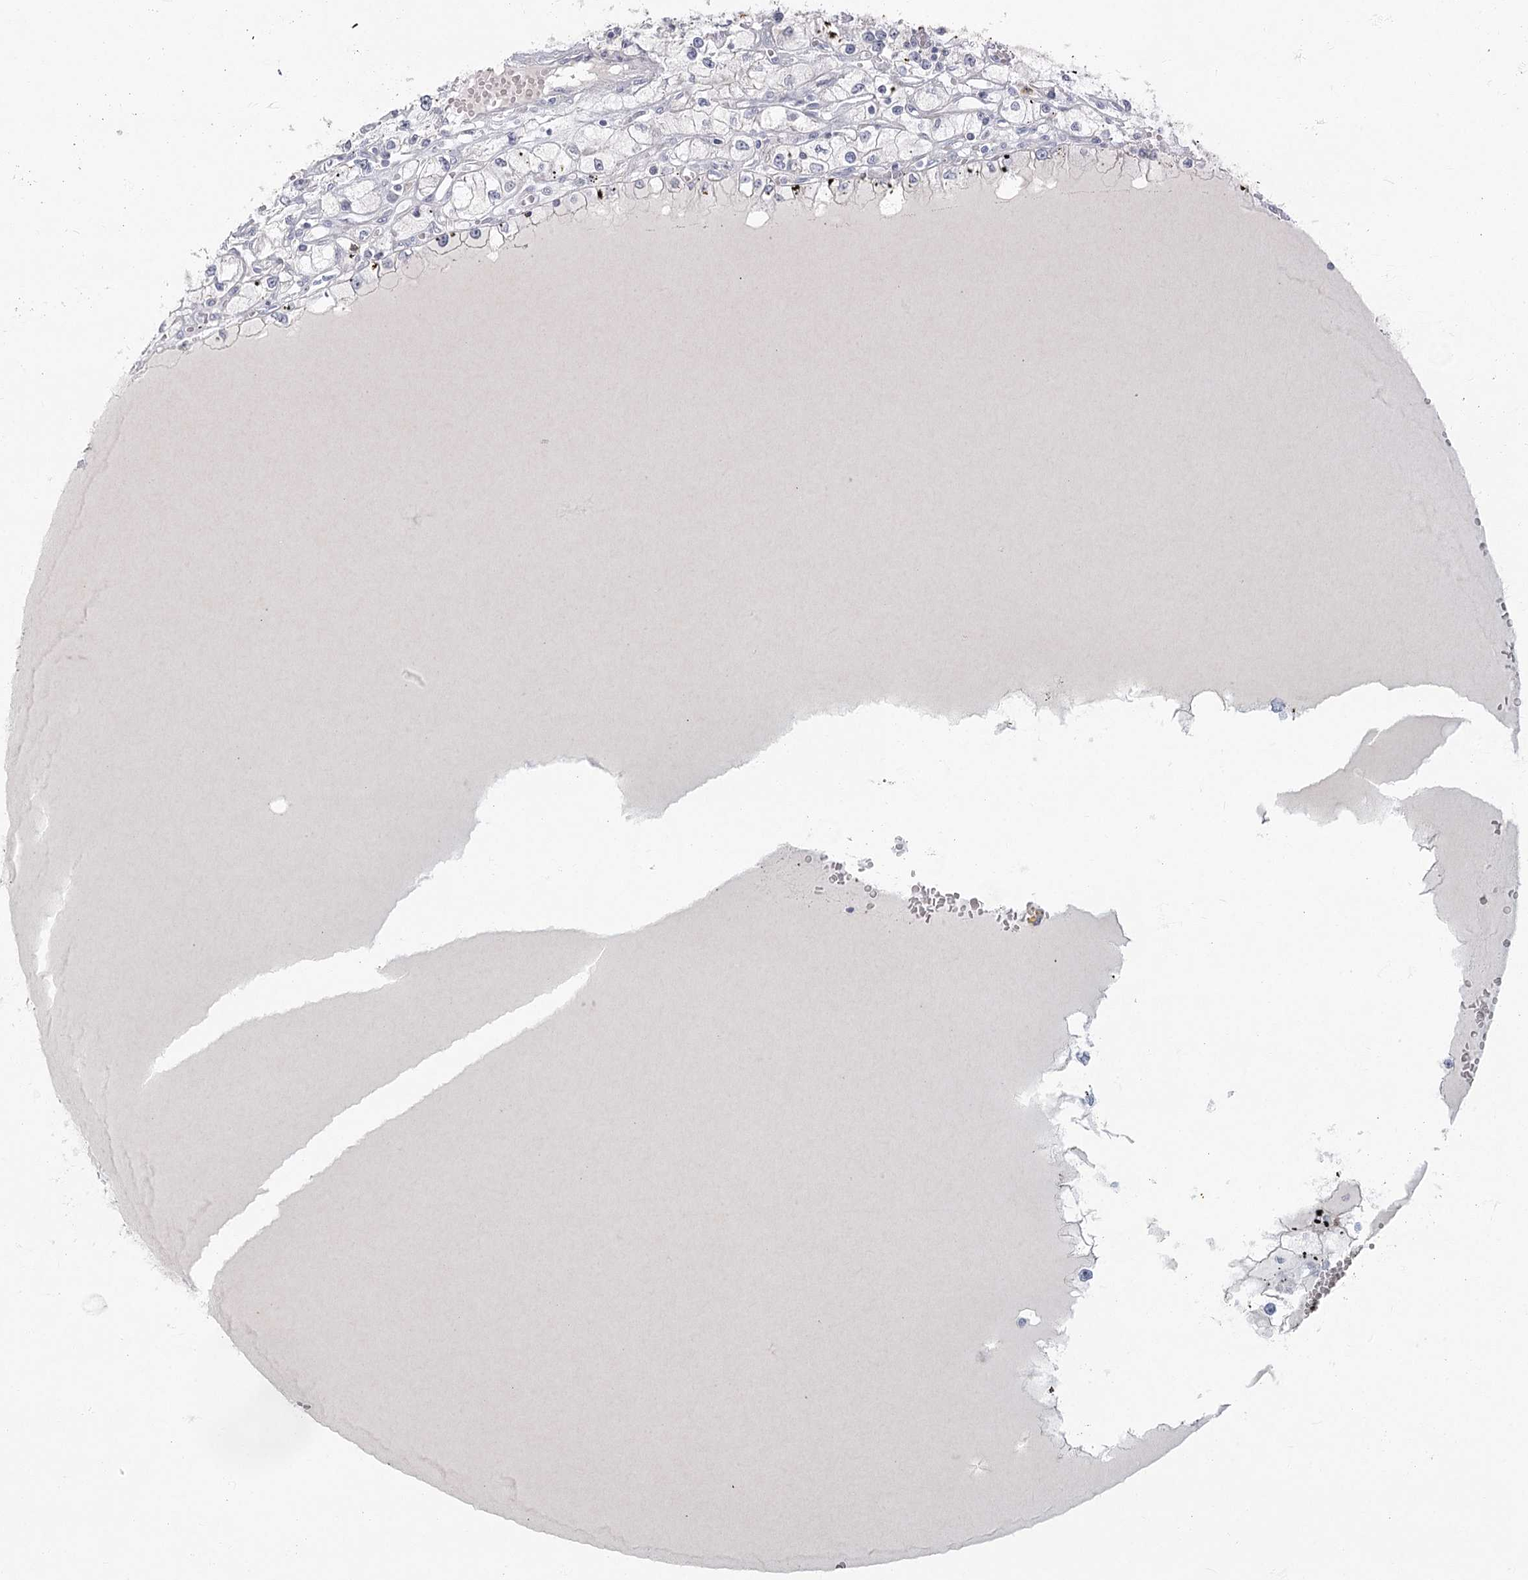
{"staining": {"intensity": "negative", "quantity": "none", "location": "none"}, "tissue": "renal cancer", "cell_type": "Tumor cells", "image_type": "cancer", "snomed": [{"axis": "morphology", "description": "Adenocarcinoma, NOS"}, {"axis": "topography", "description": "Kidney"}], "caption": "Immunohistochemistry of human renal cancer (adenocarcinoma) shows no expression in tumor cells.", "gene": "FAM110C", "patient": {"sex": "male", "age": 56}}